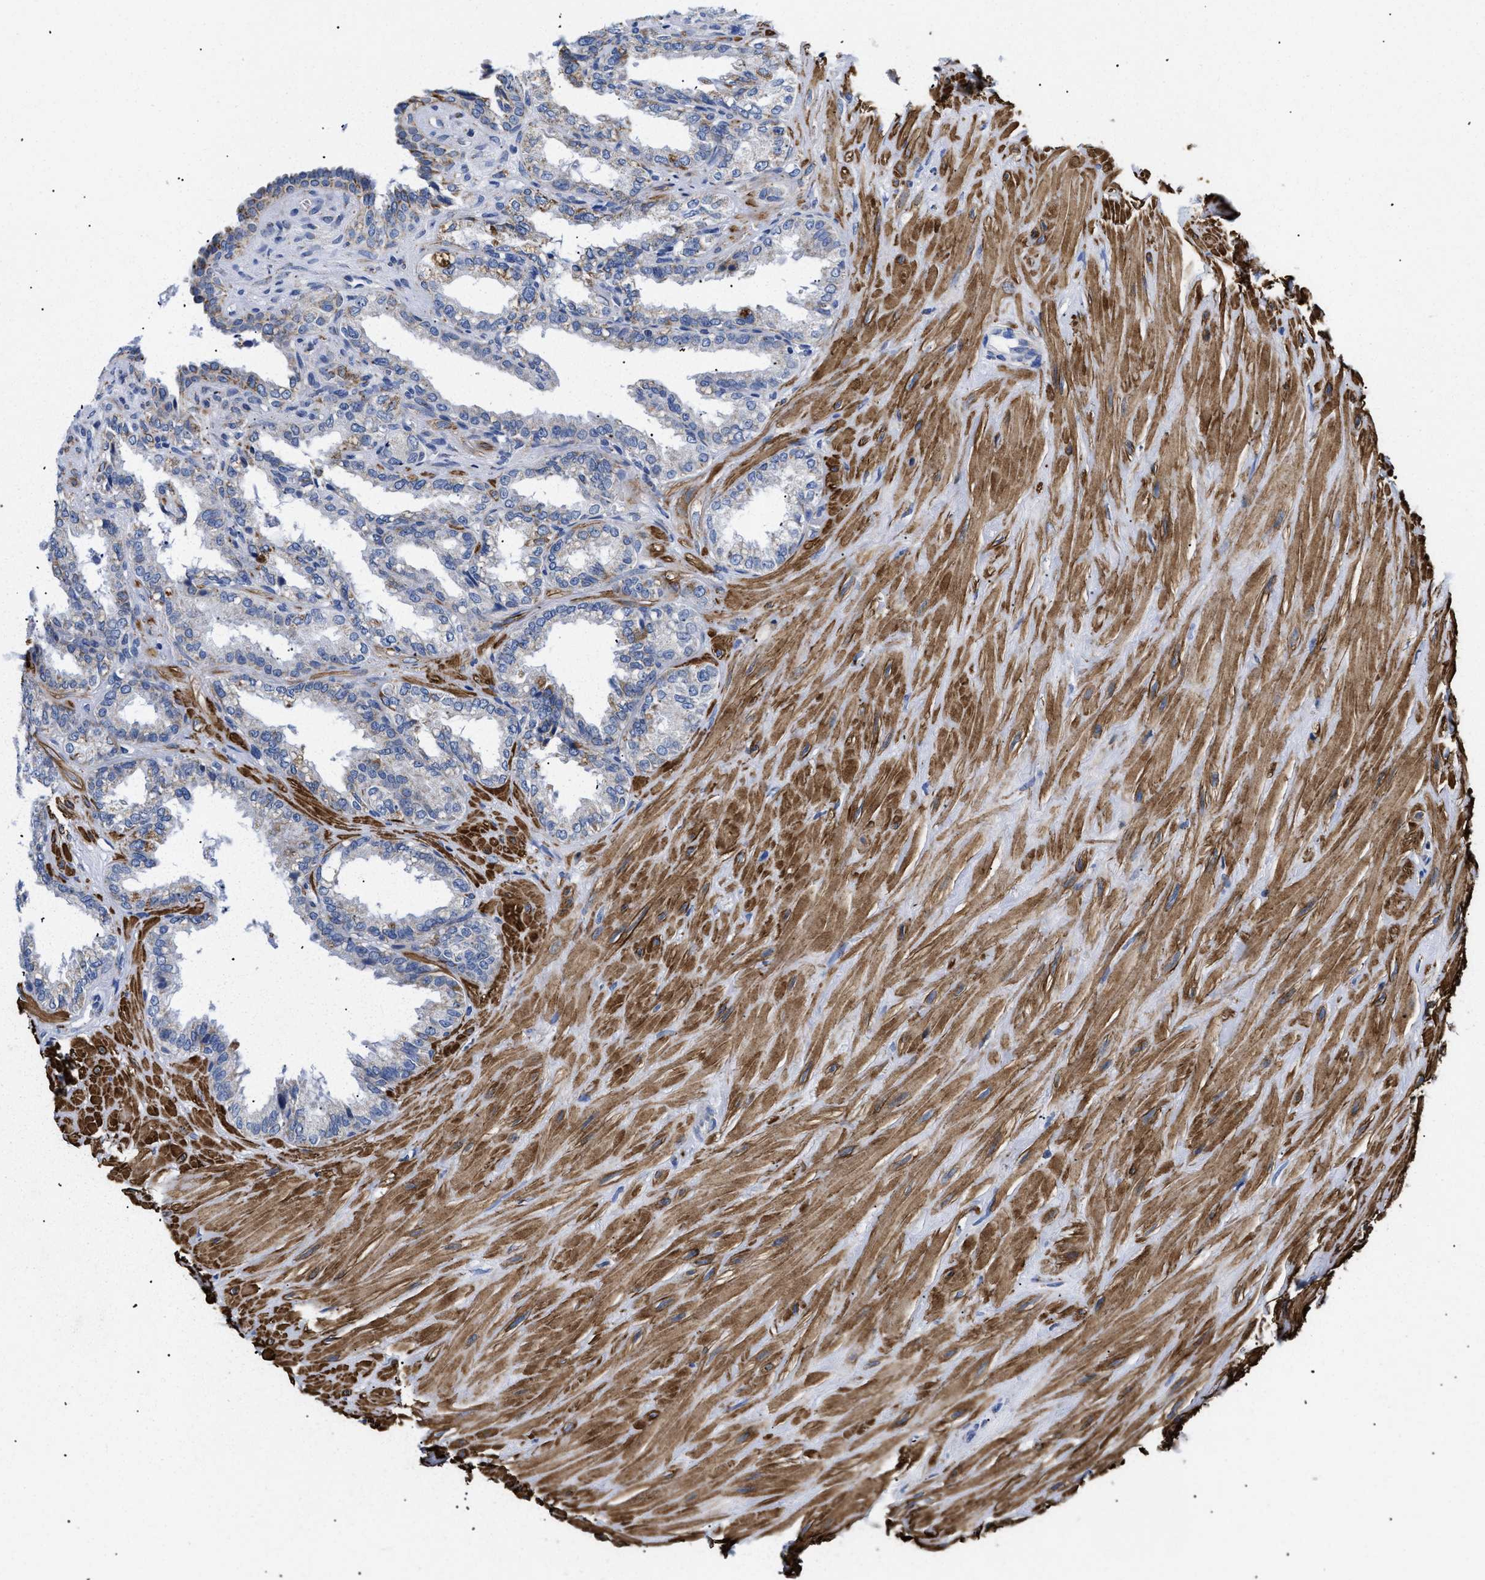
{"staining": {"intensity": "weak", "quantity": "<25%", "location": "cytoplasmic/membranous"}, "tissue": "seminal vesicle", "cell_type": "Glandular cells", "image_type": "normal", "snomed": [{"axis": "morphology", "description": "Normal tissue, NOS"}, {"axis": "topography", "description": "Seminal veicle"}], "caption": "IHC of normal human seminal vesicle demonstrates no expression in glandular cells.", "gene": "GPR149", "patient": {"sex": "male", "age": 64}}